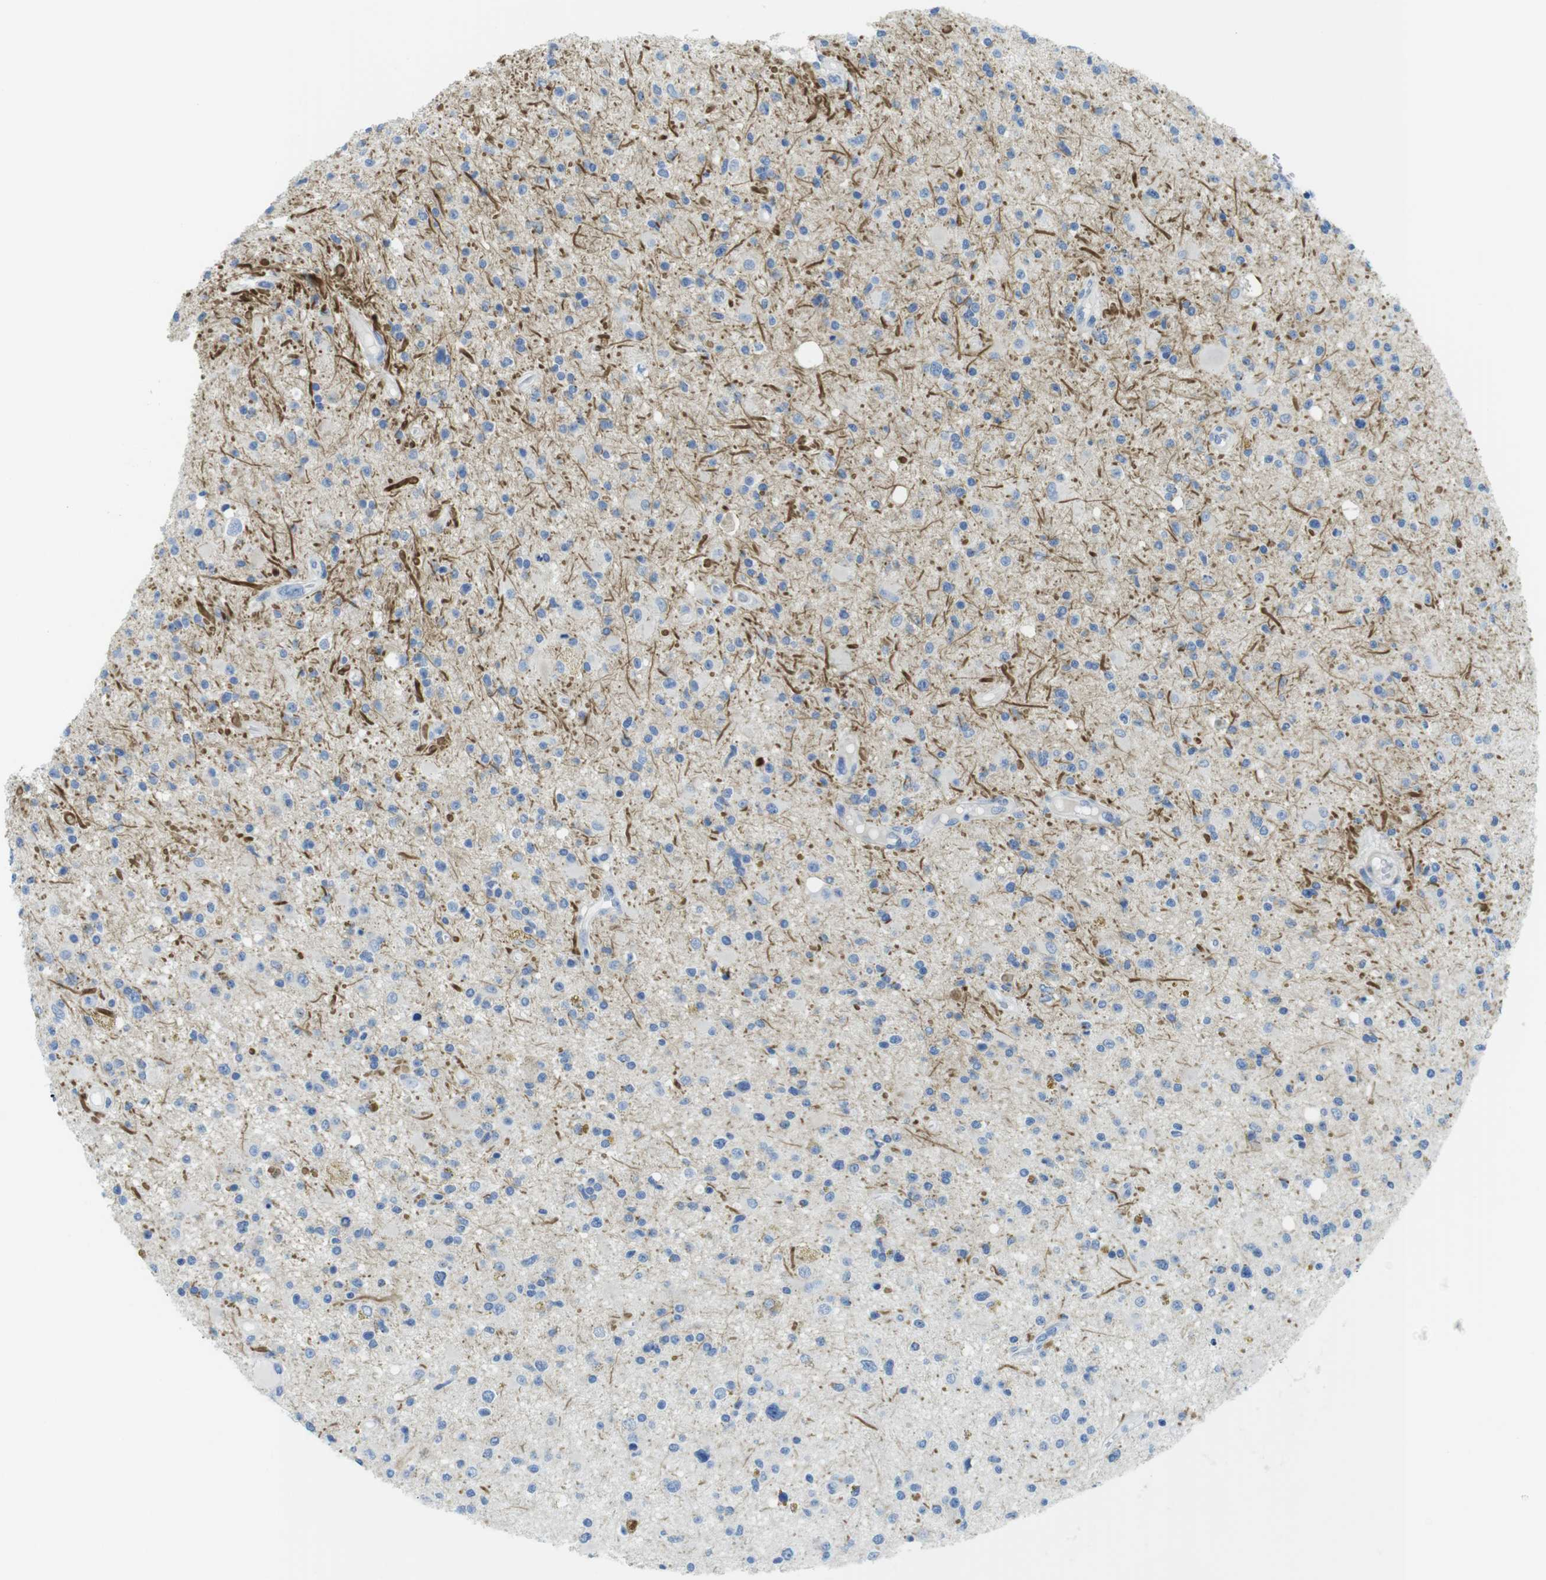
{"staining": {"intensity": "negative", "quantity": "none", "location": "none"}, "tissue": "glioma", "cell_type": "Tumor cells", "image_type": "cancer", "snomed": [{"axis": "morphology", "description": "Glioma, malignant, High grade"}, {"axis": "topography", "description": "Brain"}], "caption": "Immunohistochemistry of human malignant high-grade glioma exhibits no positivity in tumor cells.", "gene": "ASIC5", "patient": {"sex": "male", "age": 33}}